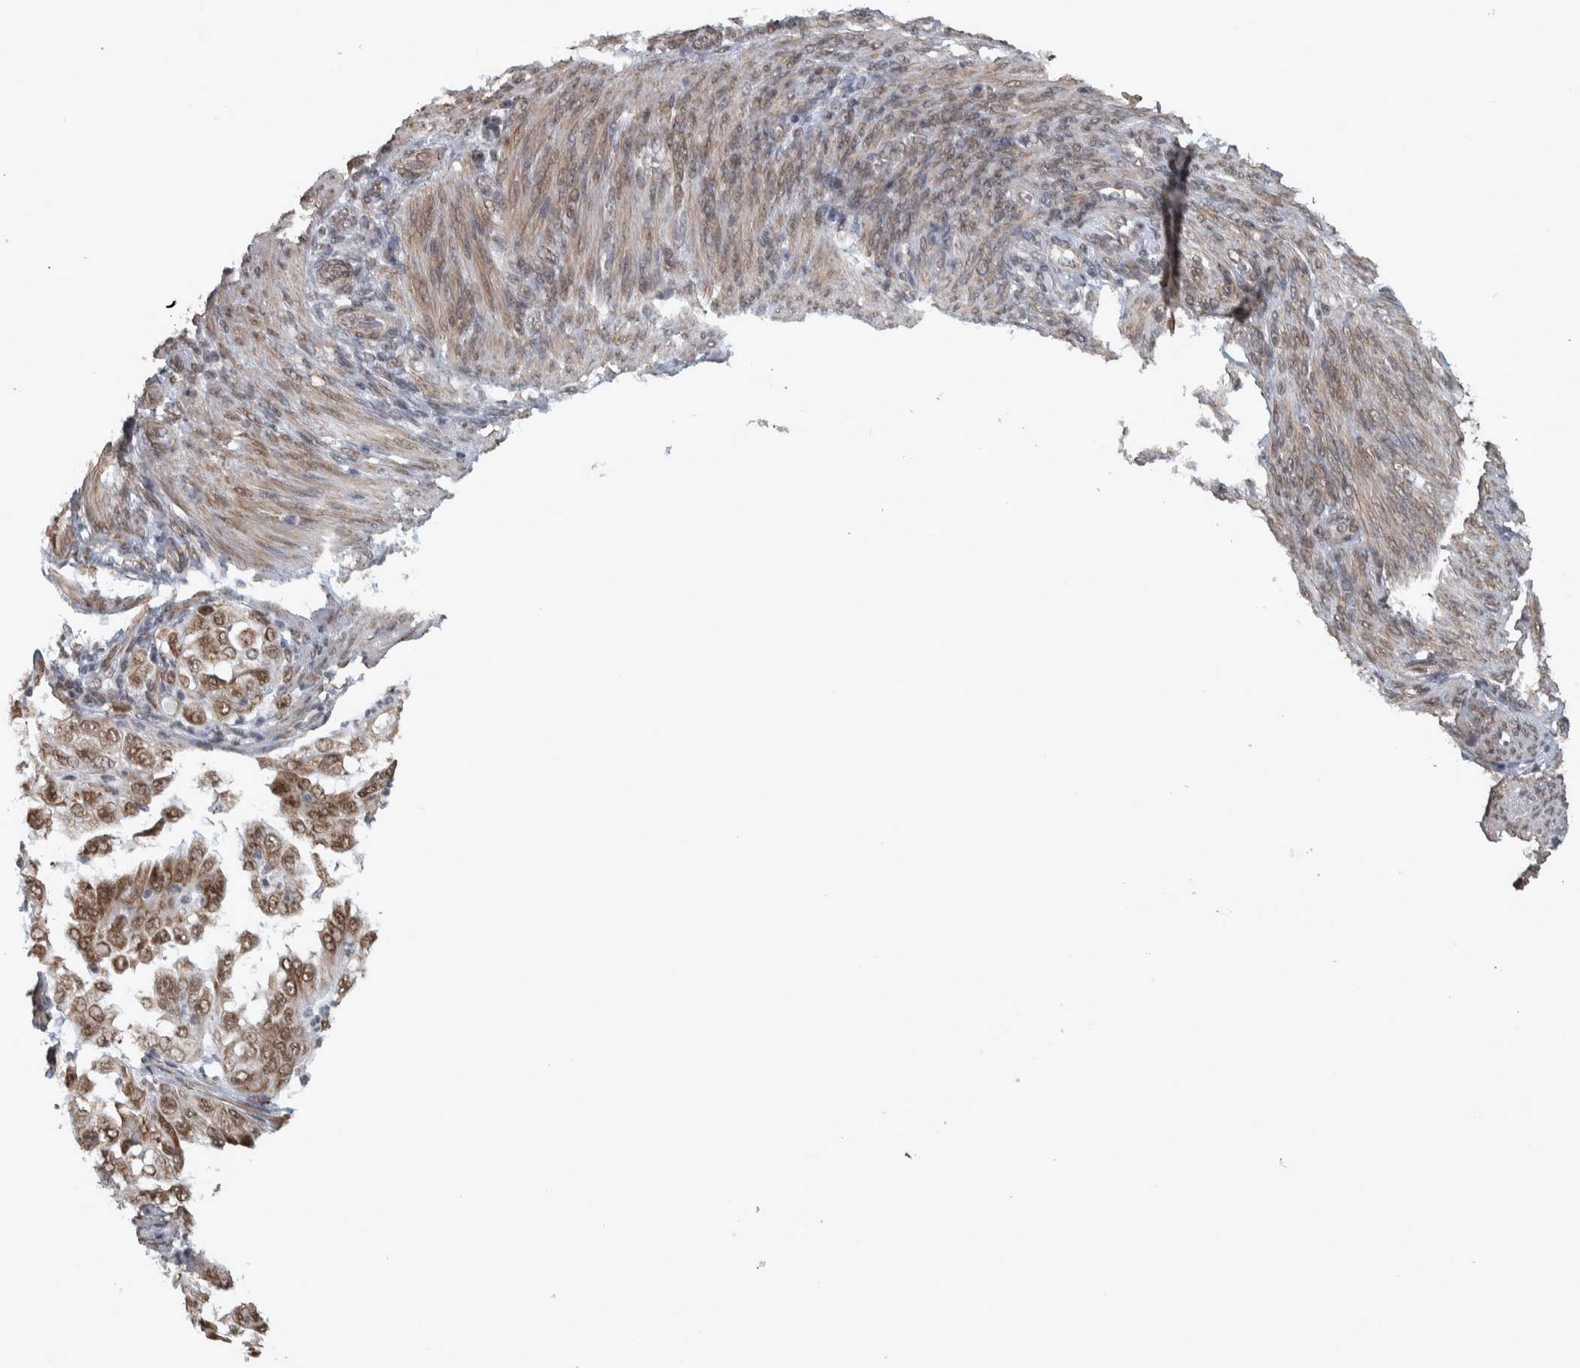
{"staining": {"intensity": "moderate", "quantity": ">75%", "location": "nuclear"}, "tissue": "endometrial cancer", "cell_type": "Tumor cells", "image_type": "cancer", "snomed": [{"axis": "morphology", "description": "Adenocarcinoma, NOS"}, {"axis": "topography", "description": "Endometrium"}], "caption": "Protein staining of endometrial cancer tissue shows moderate nuclear expression in about >75% of tumor cells.", "gene": "DDX42", "patient": {"sex": "female", "age": 85}}